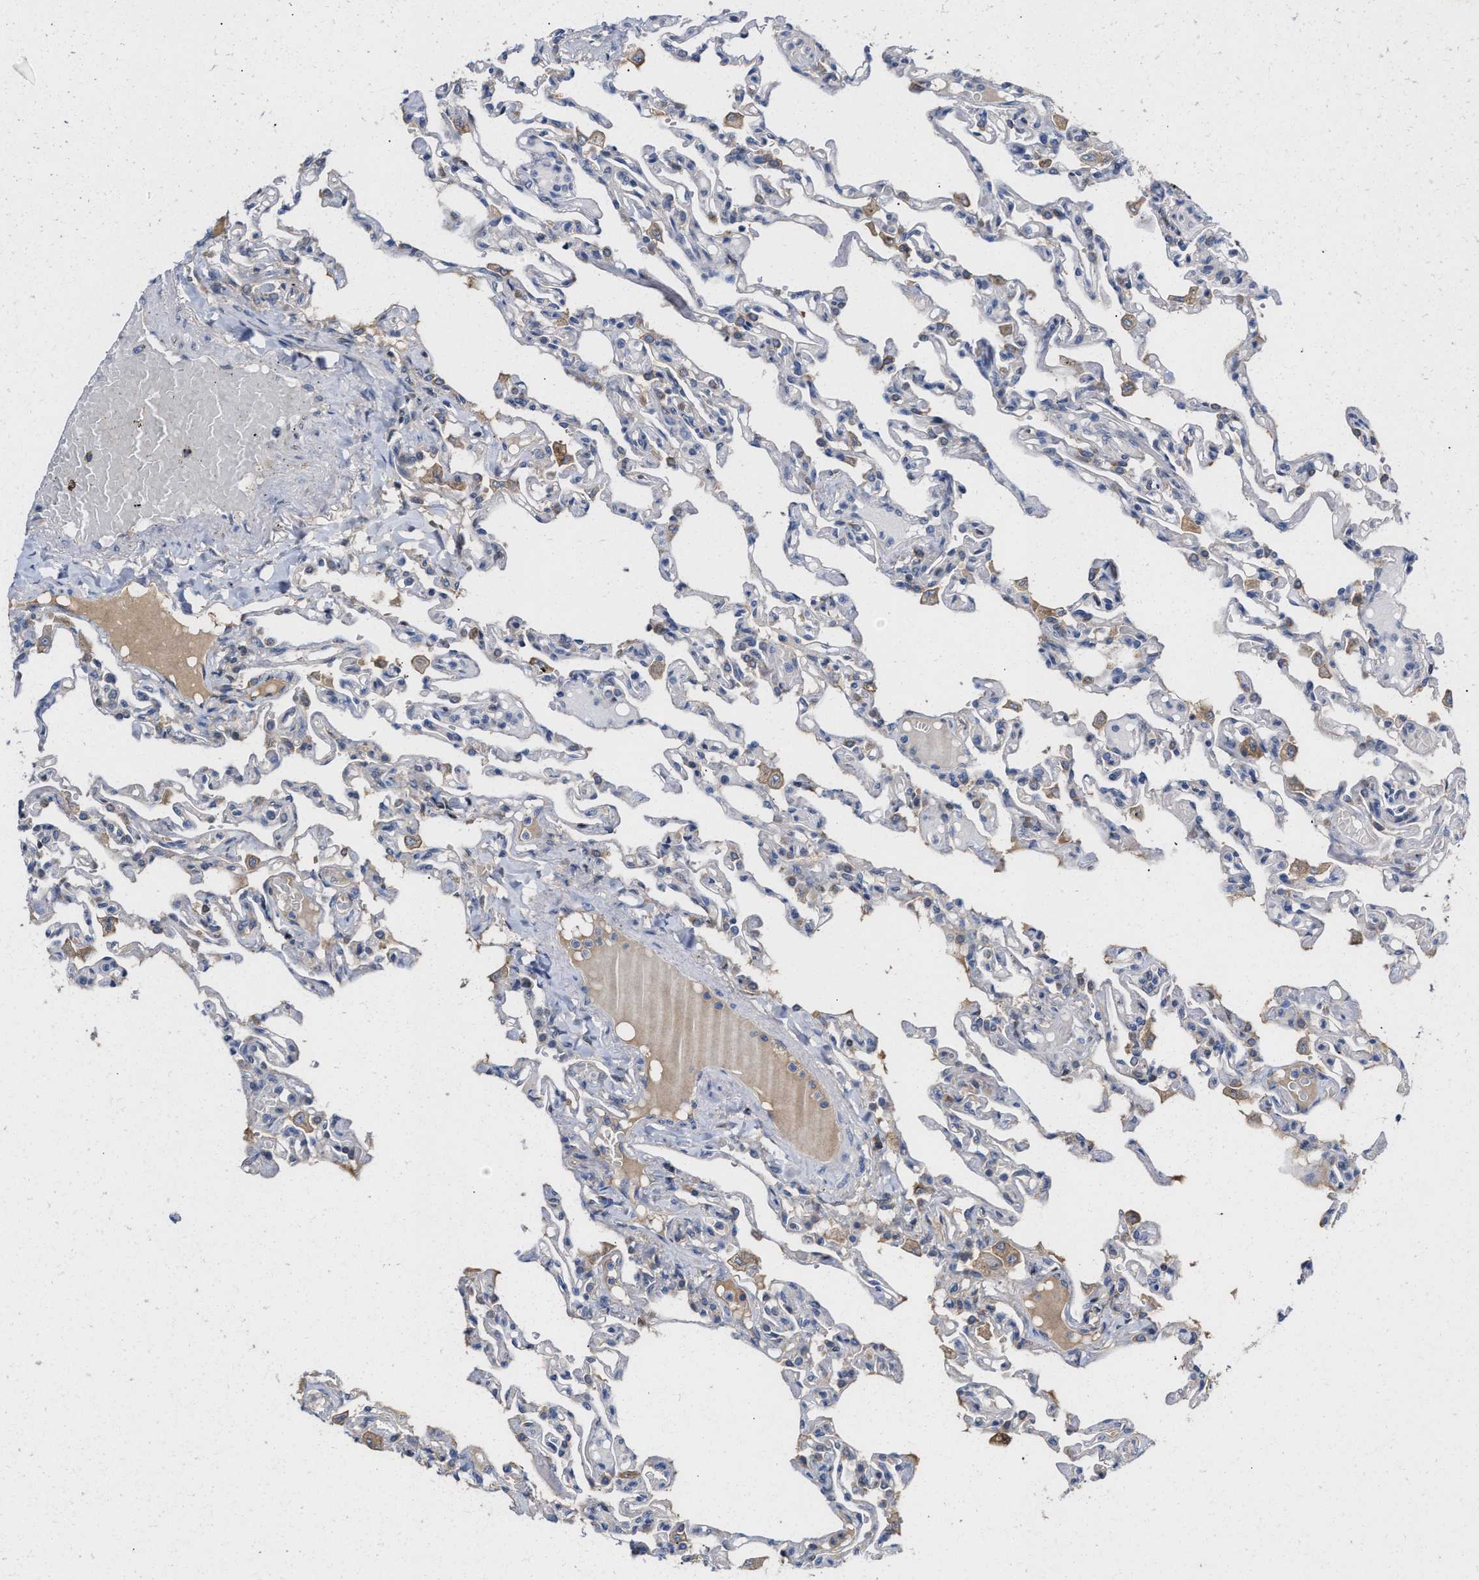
{"staining": {"intensity": "weak", "quantity": "<25%", "location": "cytoplasmic/membranous"}, "tissue": "lung", "cell_type": "Alveolar cells", "image_type": "normal", "snomed": [{"axis": "morphology", "description": "Normal tissue, NOS"}, {"axis": "topography", "description": "Lung"}], "caption": "Alveolar cells are negative for protein expression in unremarkable human lung. The staining is performed using DAB (3,3'-diaminobenzidine) brown chromogen with nuclei counter-stained in using hematoxylin.", "gene": "BBLN", "patient": {"sex": "male", "age": 21}}